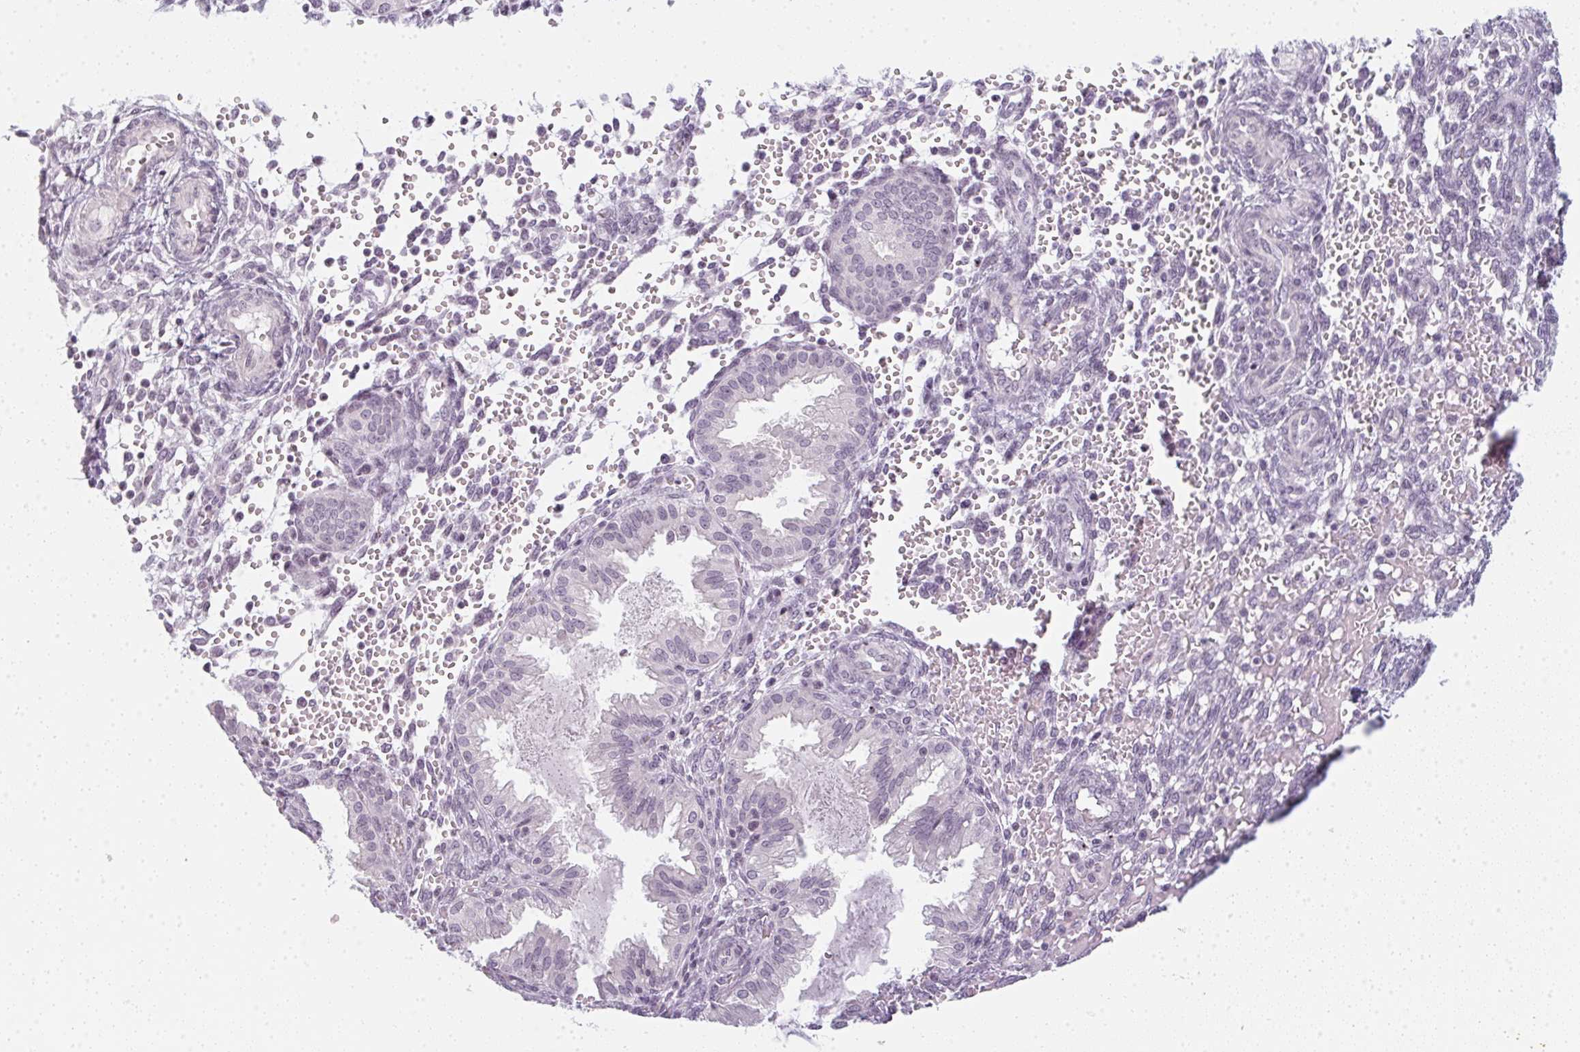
{"staining": {"intensity": "negative", "quantity": "none", "location": "none"}, "tissue": "endometrium", "cell_type": "Cells in endometrial stroma", "image_type": "normal", "snomed": [{"axis": "morphology", "description": "Normal tissue, NOS"}, {"axis": "topography", "description": "Endometrium"}], "caption": "Immunohistochemistry micrograph of normal endometrium stained for a protein (brown), which demonstrates no staining in cells in endometrial stroma.", "gene": "RBBP6", "patient": {"sex": "female", "age": 33}}